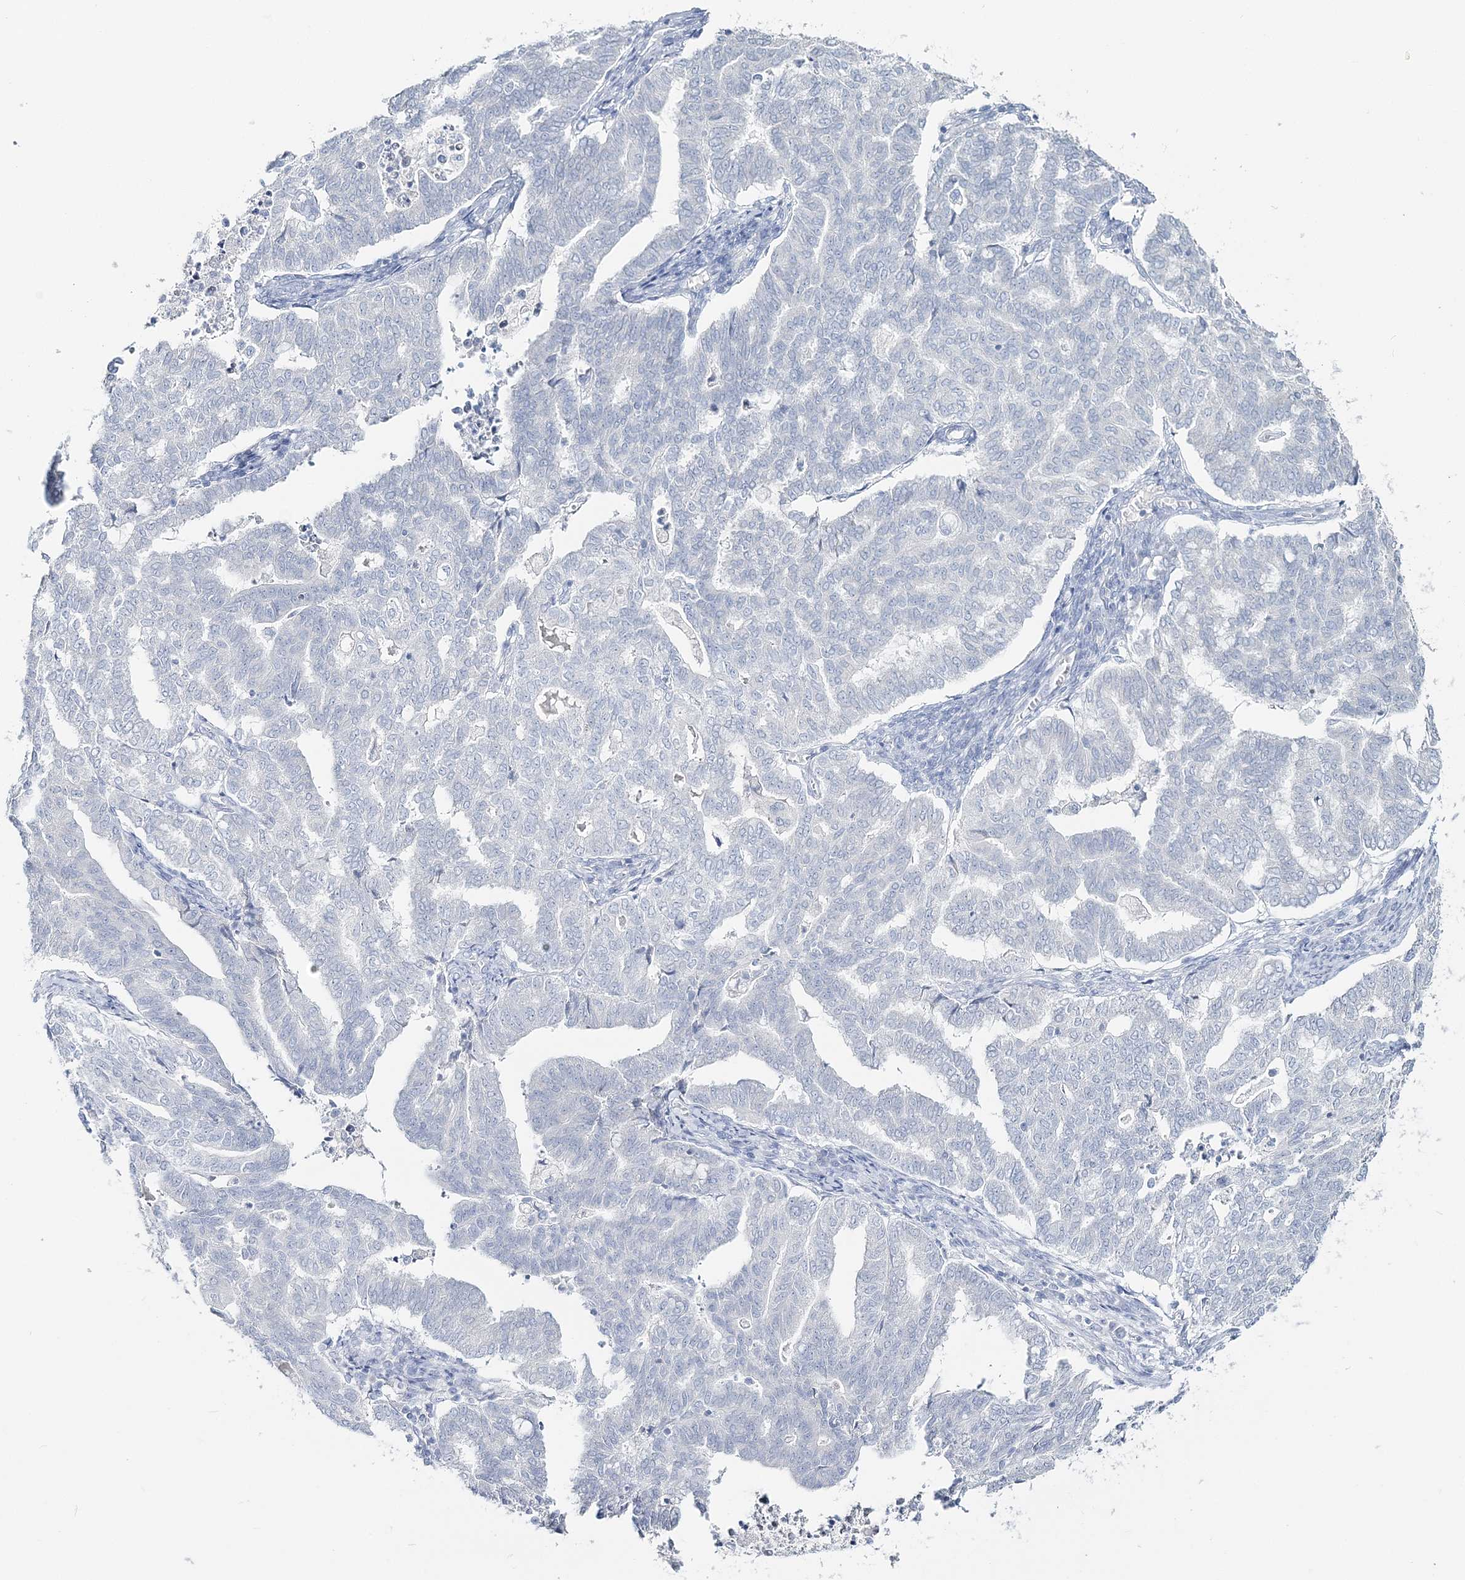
{"staining": {"intensity": "negative", "quantity": "none", "location": "none"}, "tissue": "endometrial cancer", "cell_type": "Tumor cells", "image_type": "cancer", "snomed": [{"axis": "morphology", "description": "Adenocarcinoma, NOS"}, {"axis": "topography", "description": "Endometrium"}], "caption": "Protein analysis of adenocarcinoma (endometrial) demonstrates no significant positivity in tumor cells. (Immunohistochemistry, brightfield microscopy, high magnification).", "gene": "CYP3A4", "patient": {"sex": "female", "age": 79}}